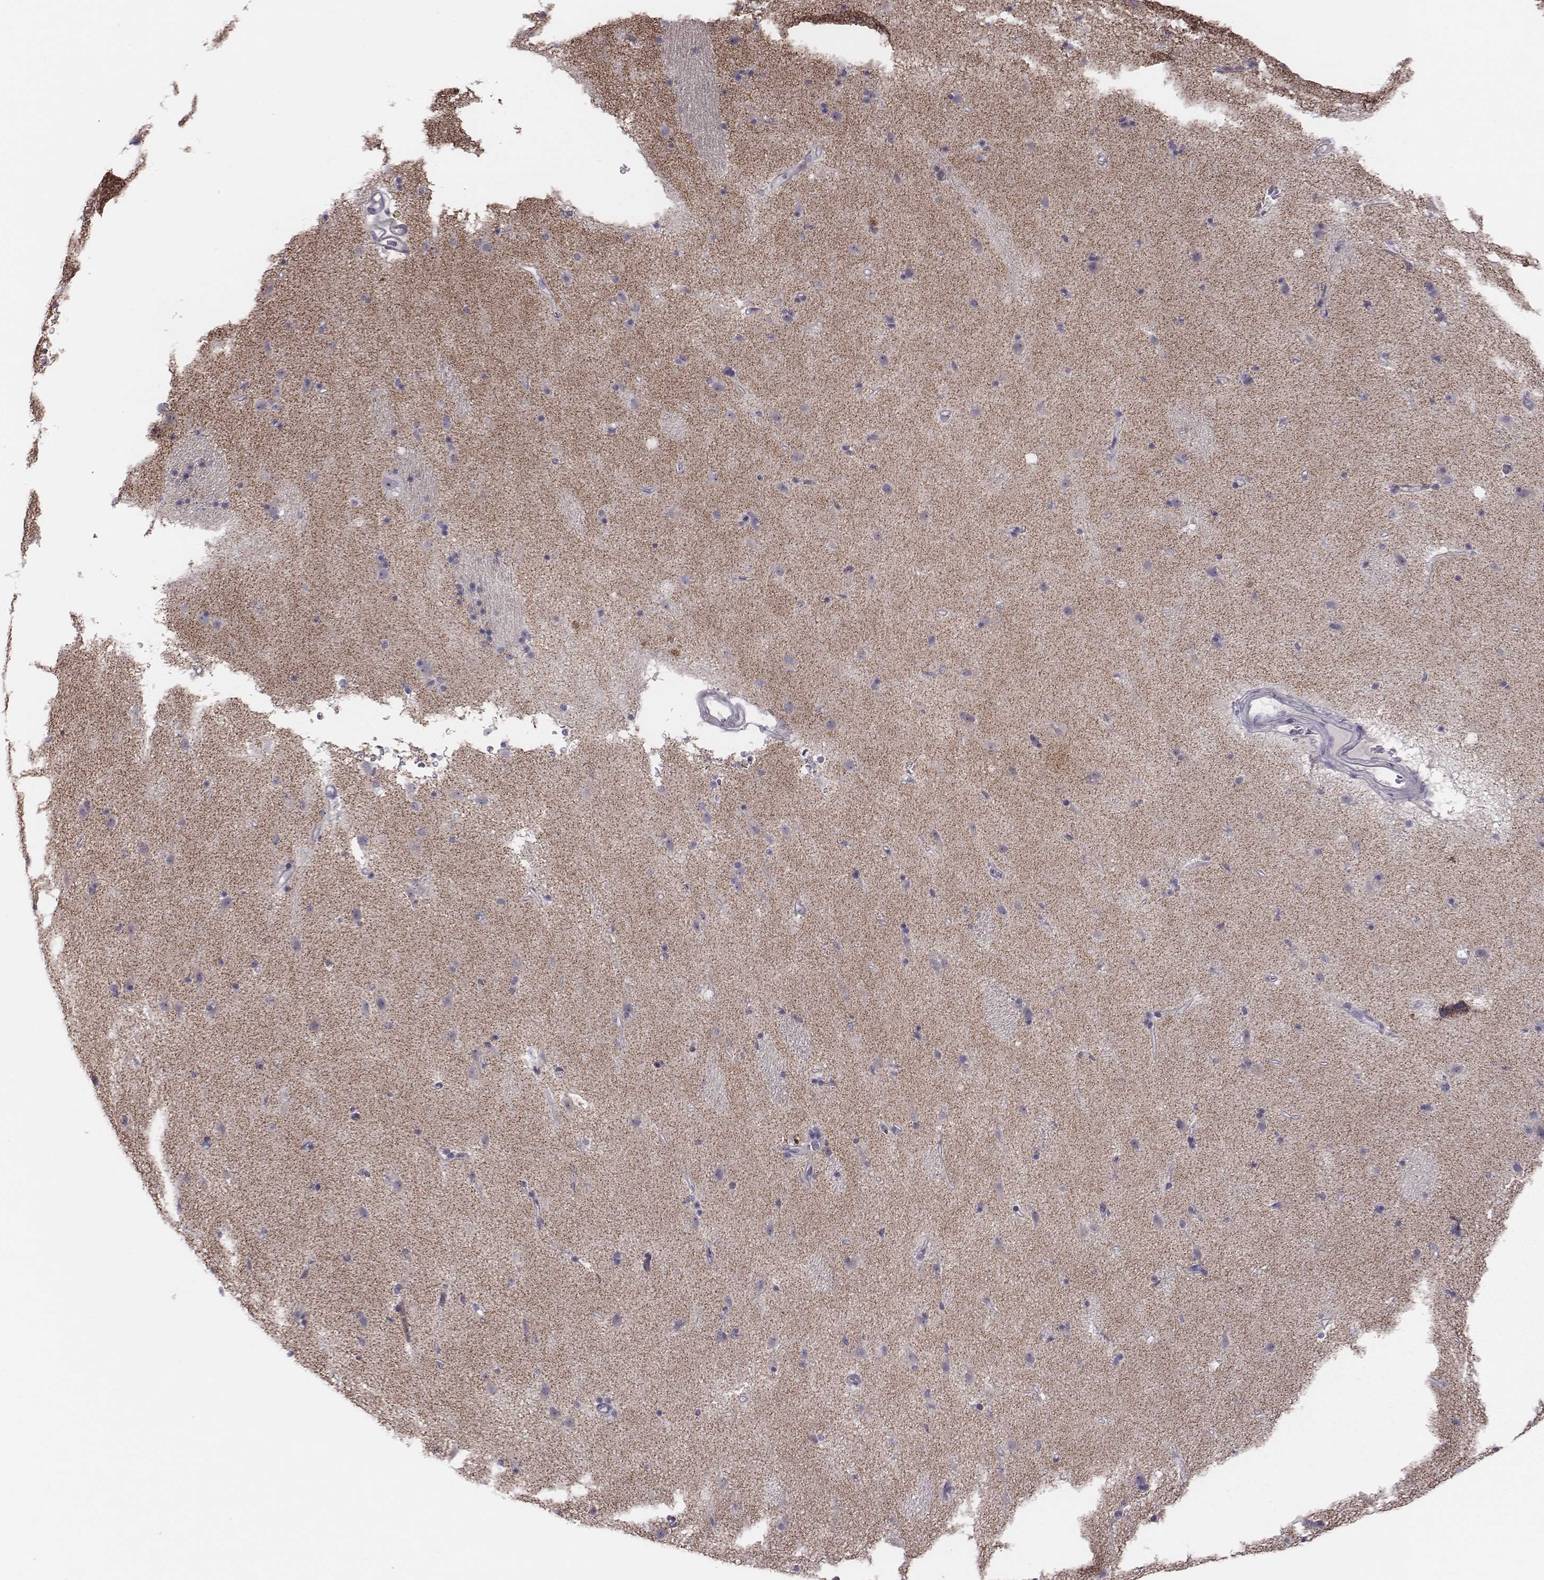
{"staining": {"intensity": "negative", "quantity": "none", "location": "none"}, "tissue": "caudate", "cell_type": "Glial cells", "image_type": "normal", "snomed": [{"axis": "morphology", "description": "Normal tissue, NOS"}, {"axis": "topography", "description": "Lateral ventricle wall"}], "caption": "Glial cells show no significant expression in normal caudate.", "gene": "CACNG4", "patient": {"sex": "female", "age": 71}}